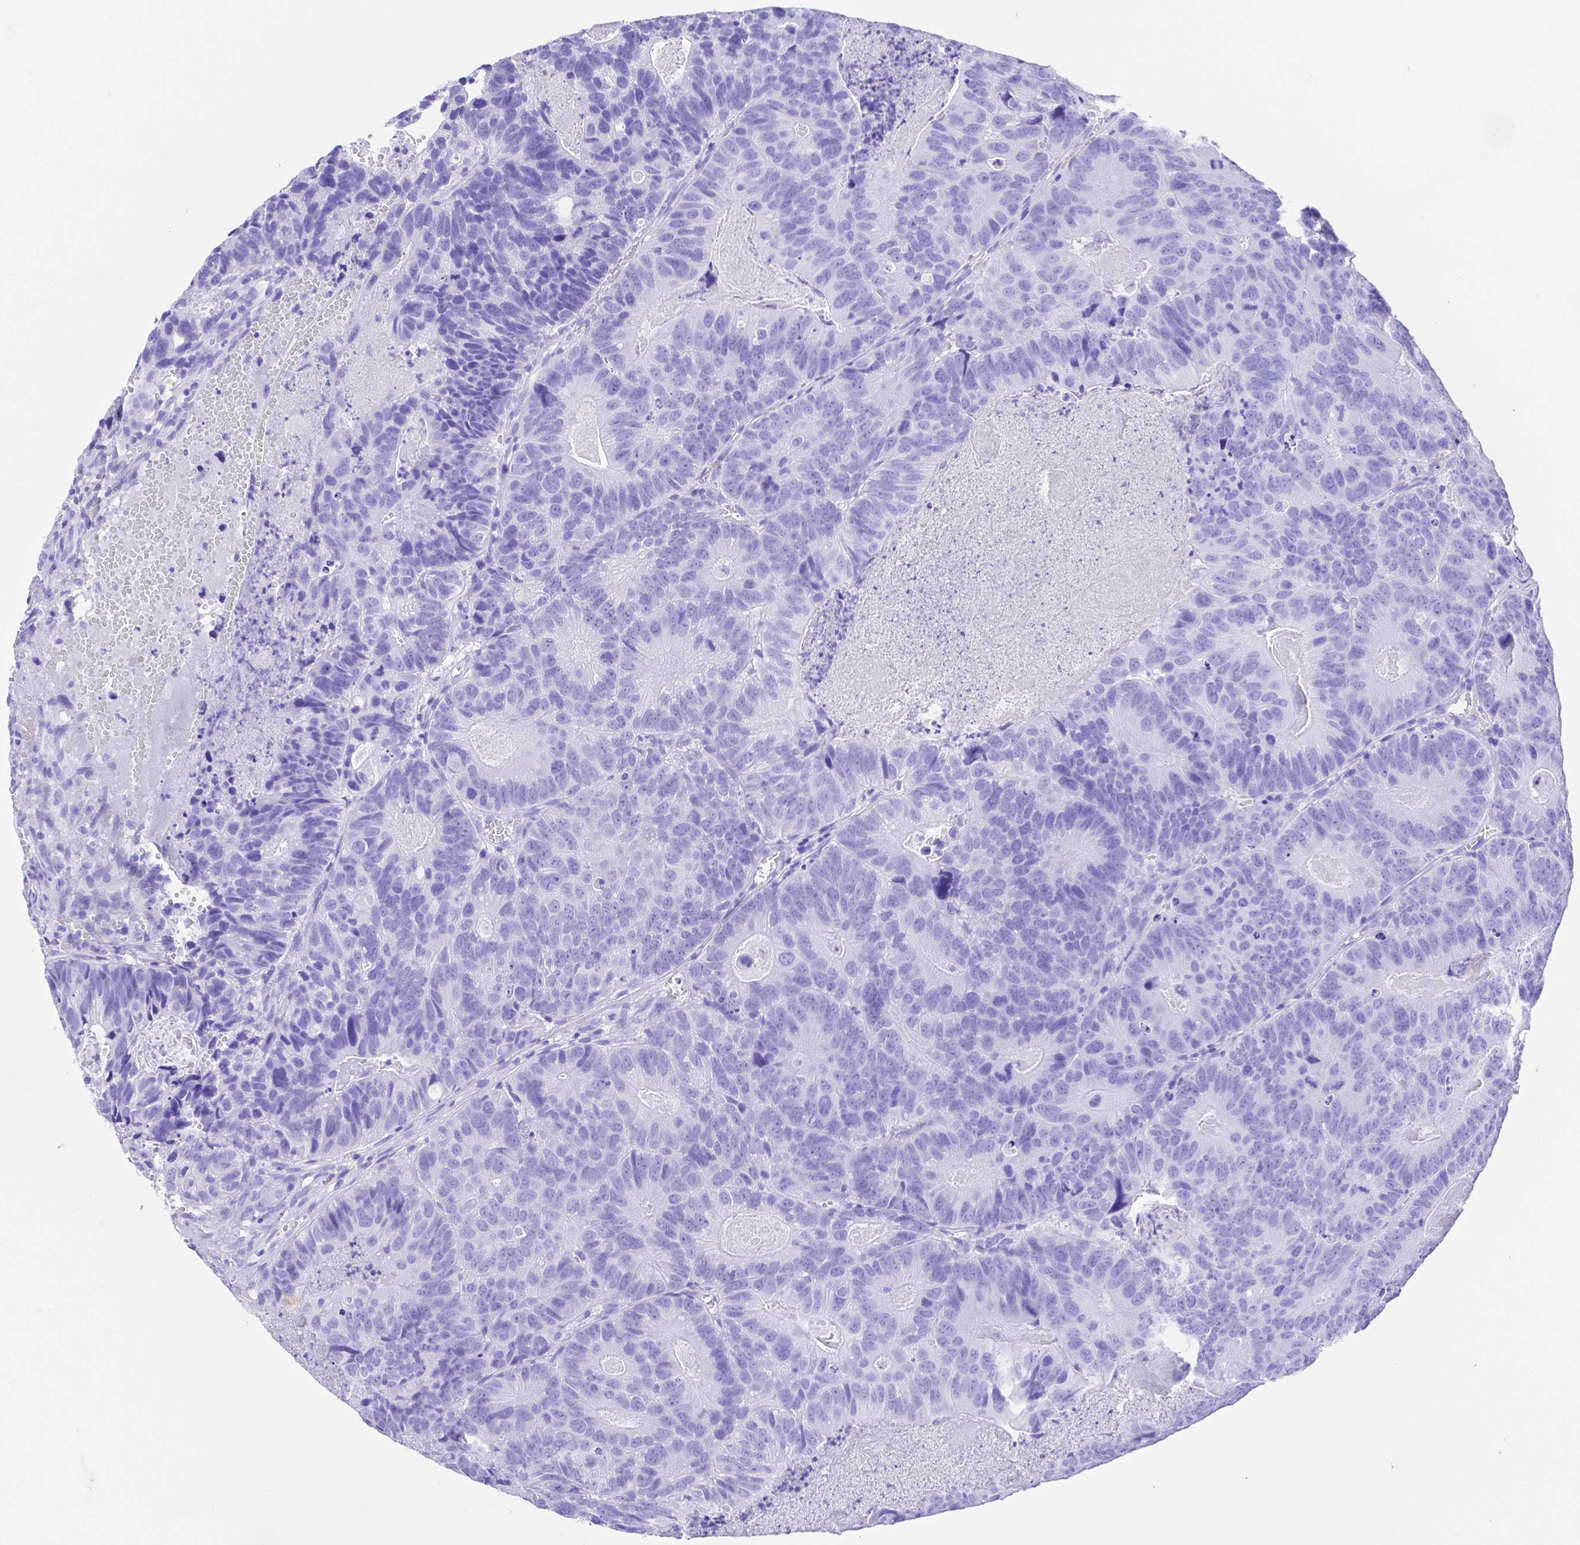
{"staining": {"intensity": "negative", "quantity": "none", "location": "none"}, "tissue": "head and neck cancer", "cell_type": "Tumor cells", "image_type": "cancer", "snomed": [{"axis": "morphology", "description": "Adenocarcinoma, NOS"}, {"axis": "topography", "description": "Head-Neck"}], "caption": "Protein analysis of head and neck cancer (adenocarcinoma) displays no significant expression in tumor cells.", "gene": "SMR3A", "patient": {"sex": "male", "age": 62}}